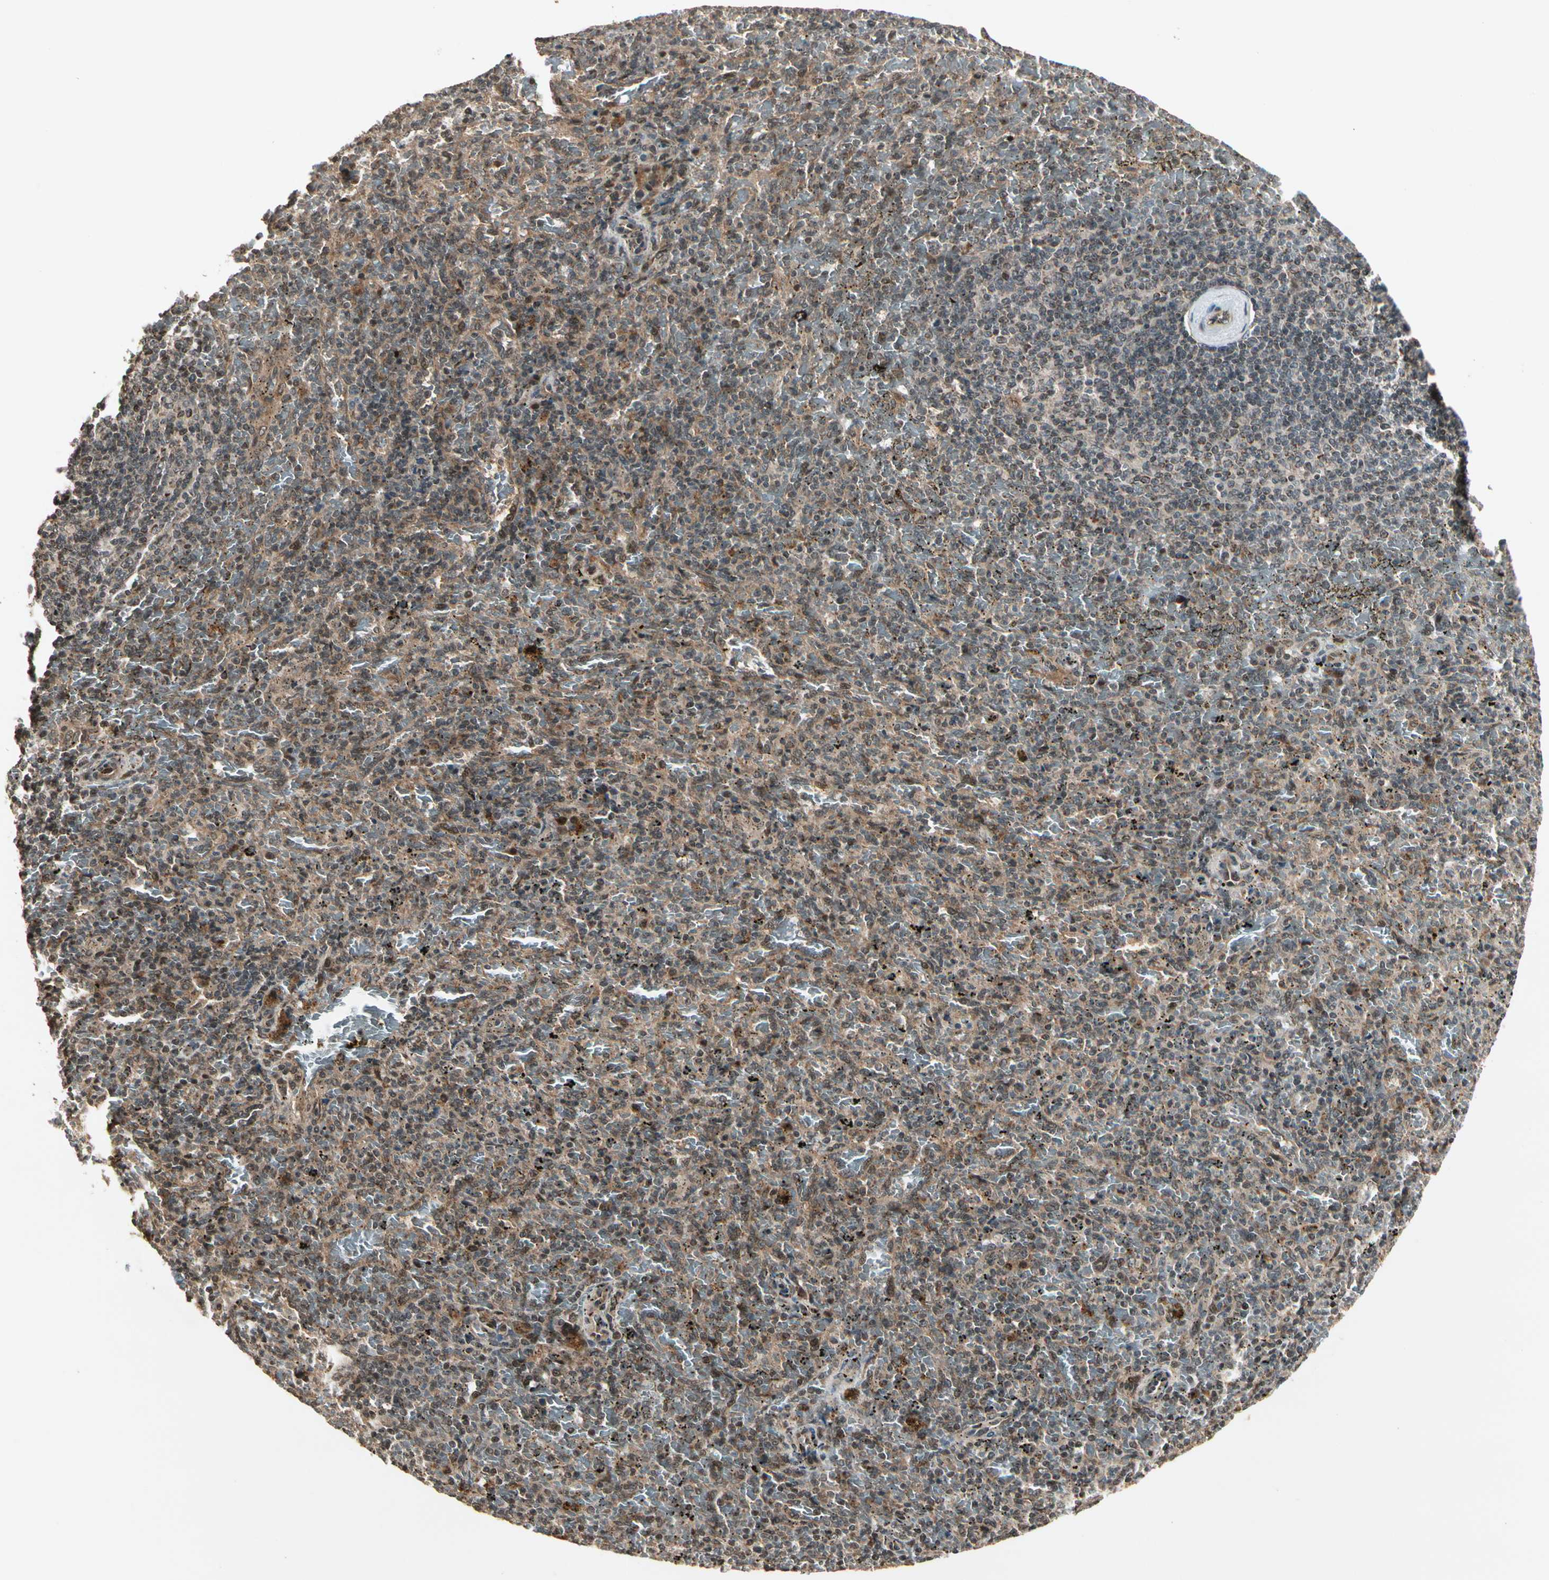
{"staining": {"intensity": "weak", "quantity": "25%-75%", "location": "cytoplasmic/membranous"}, "tissue": "spleen", "cell_type": "Cells in red pulp", "image_type": "normal", "snomed": [{"axis": "morphology", "description": "Normal tissue, NOS"}, {"axis": "topography", "description": "Spleen"}], "caption": "The histopathology image exhibits staining of normal spleen, revealing weak cytoplasmic/membranous protein expression (brown color) within cells in red pulp. (Stains: DAB in brown, nuclei in blue, Microscopy: brightfield microscopy at high magnification).", "gene": "GLUL", "patient": {"sex": "female", "age": 43}}